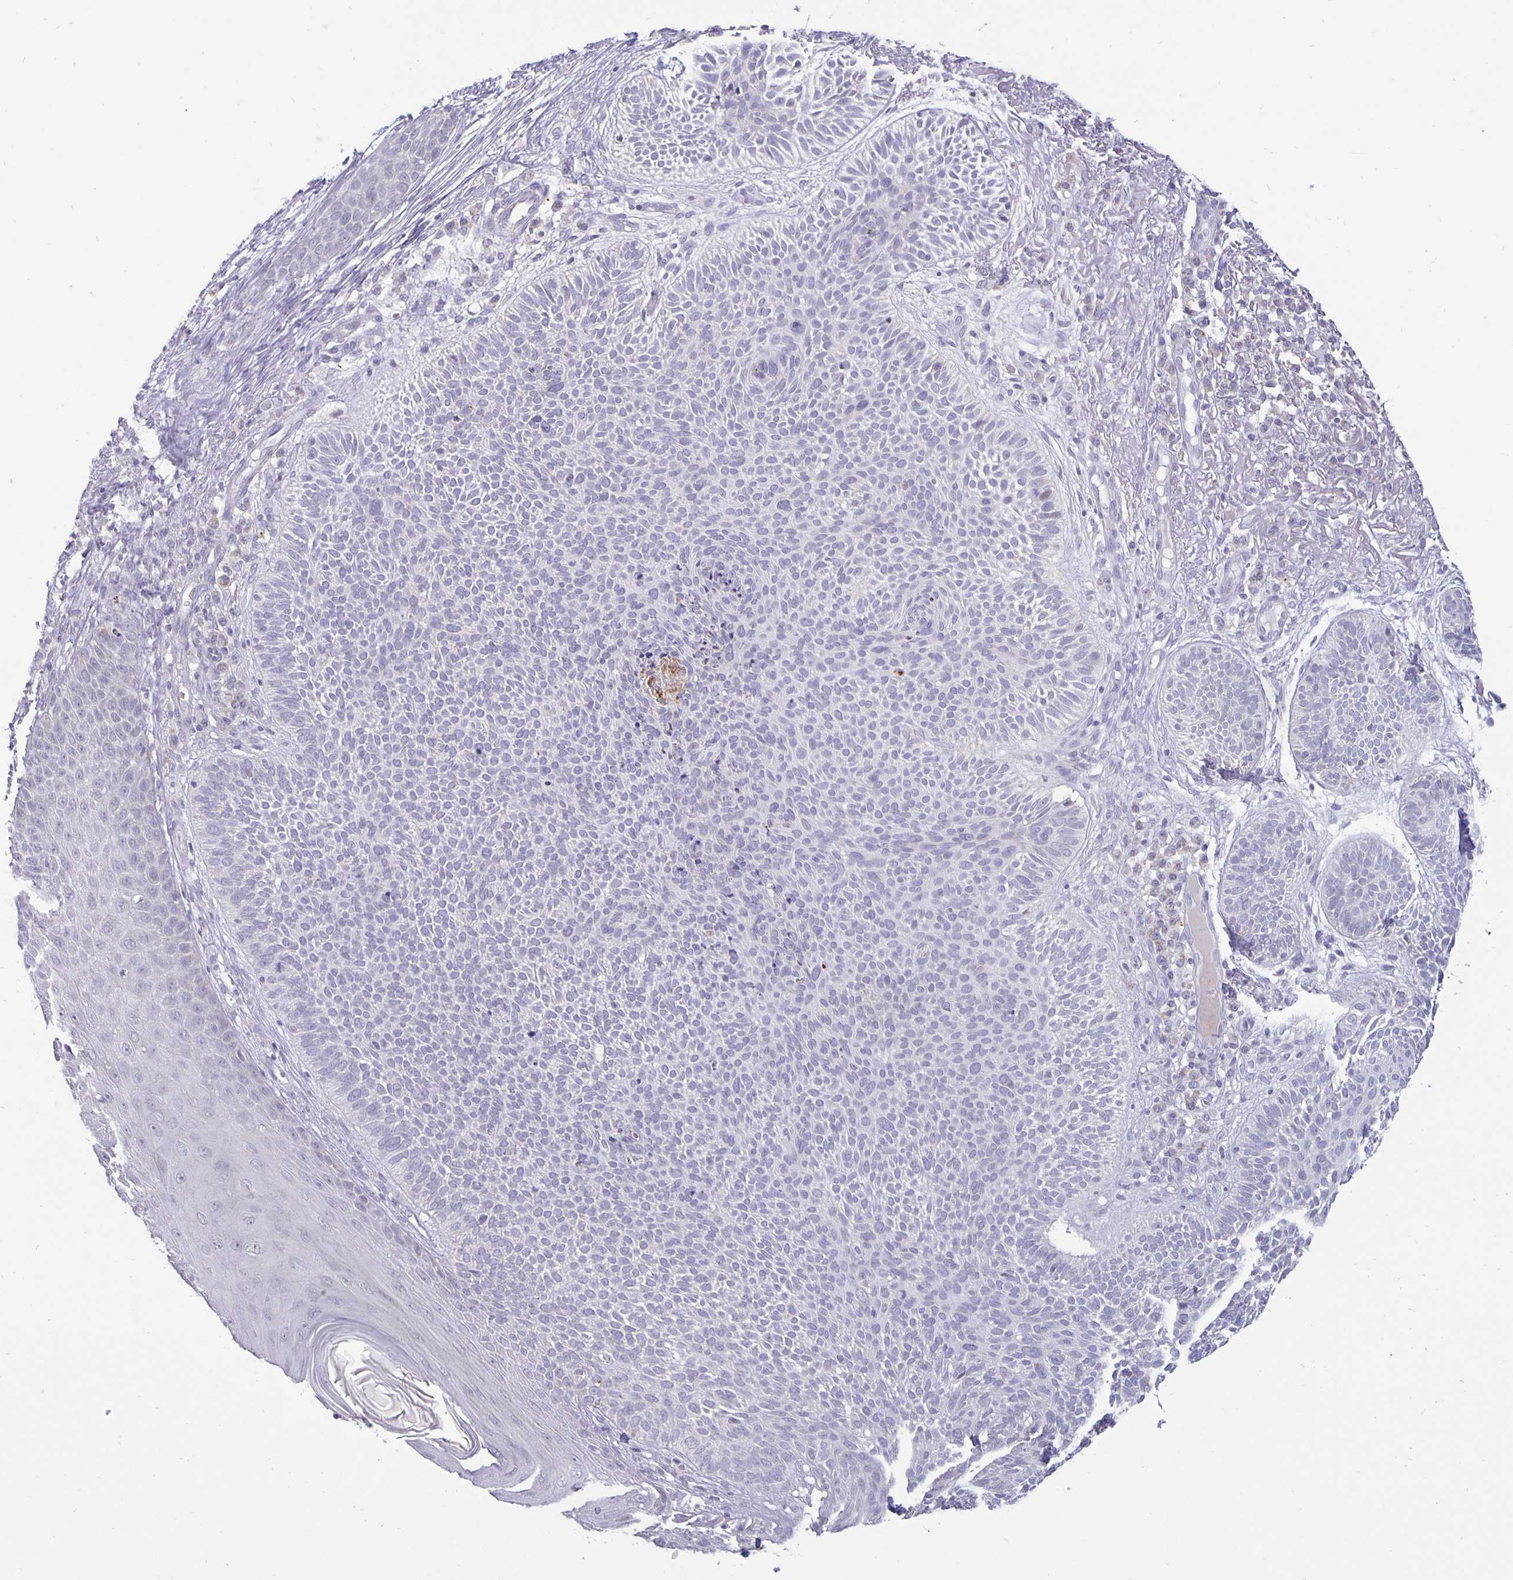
{"staining": {"intensity": "negative", "quantity": "none", "location": "none"}, "tissue": "skin cancer", "cell_type": "Tumor cells", "image_type": "cancer", "snomed": [{"axis": "morphology", "description": "Basal cell carcinoma"}, {"axis": "topography", "description": "Skin"}, {"axis": "topography", "description": "Skin of face"}], "caption": "Tumor cells are negative for protein expression in human basal cell carcinoma (skin).", "gene": "ERBB2", "patient": {"sex": "female", "age": 82}}